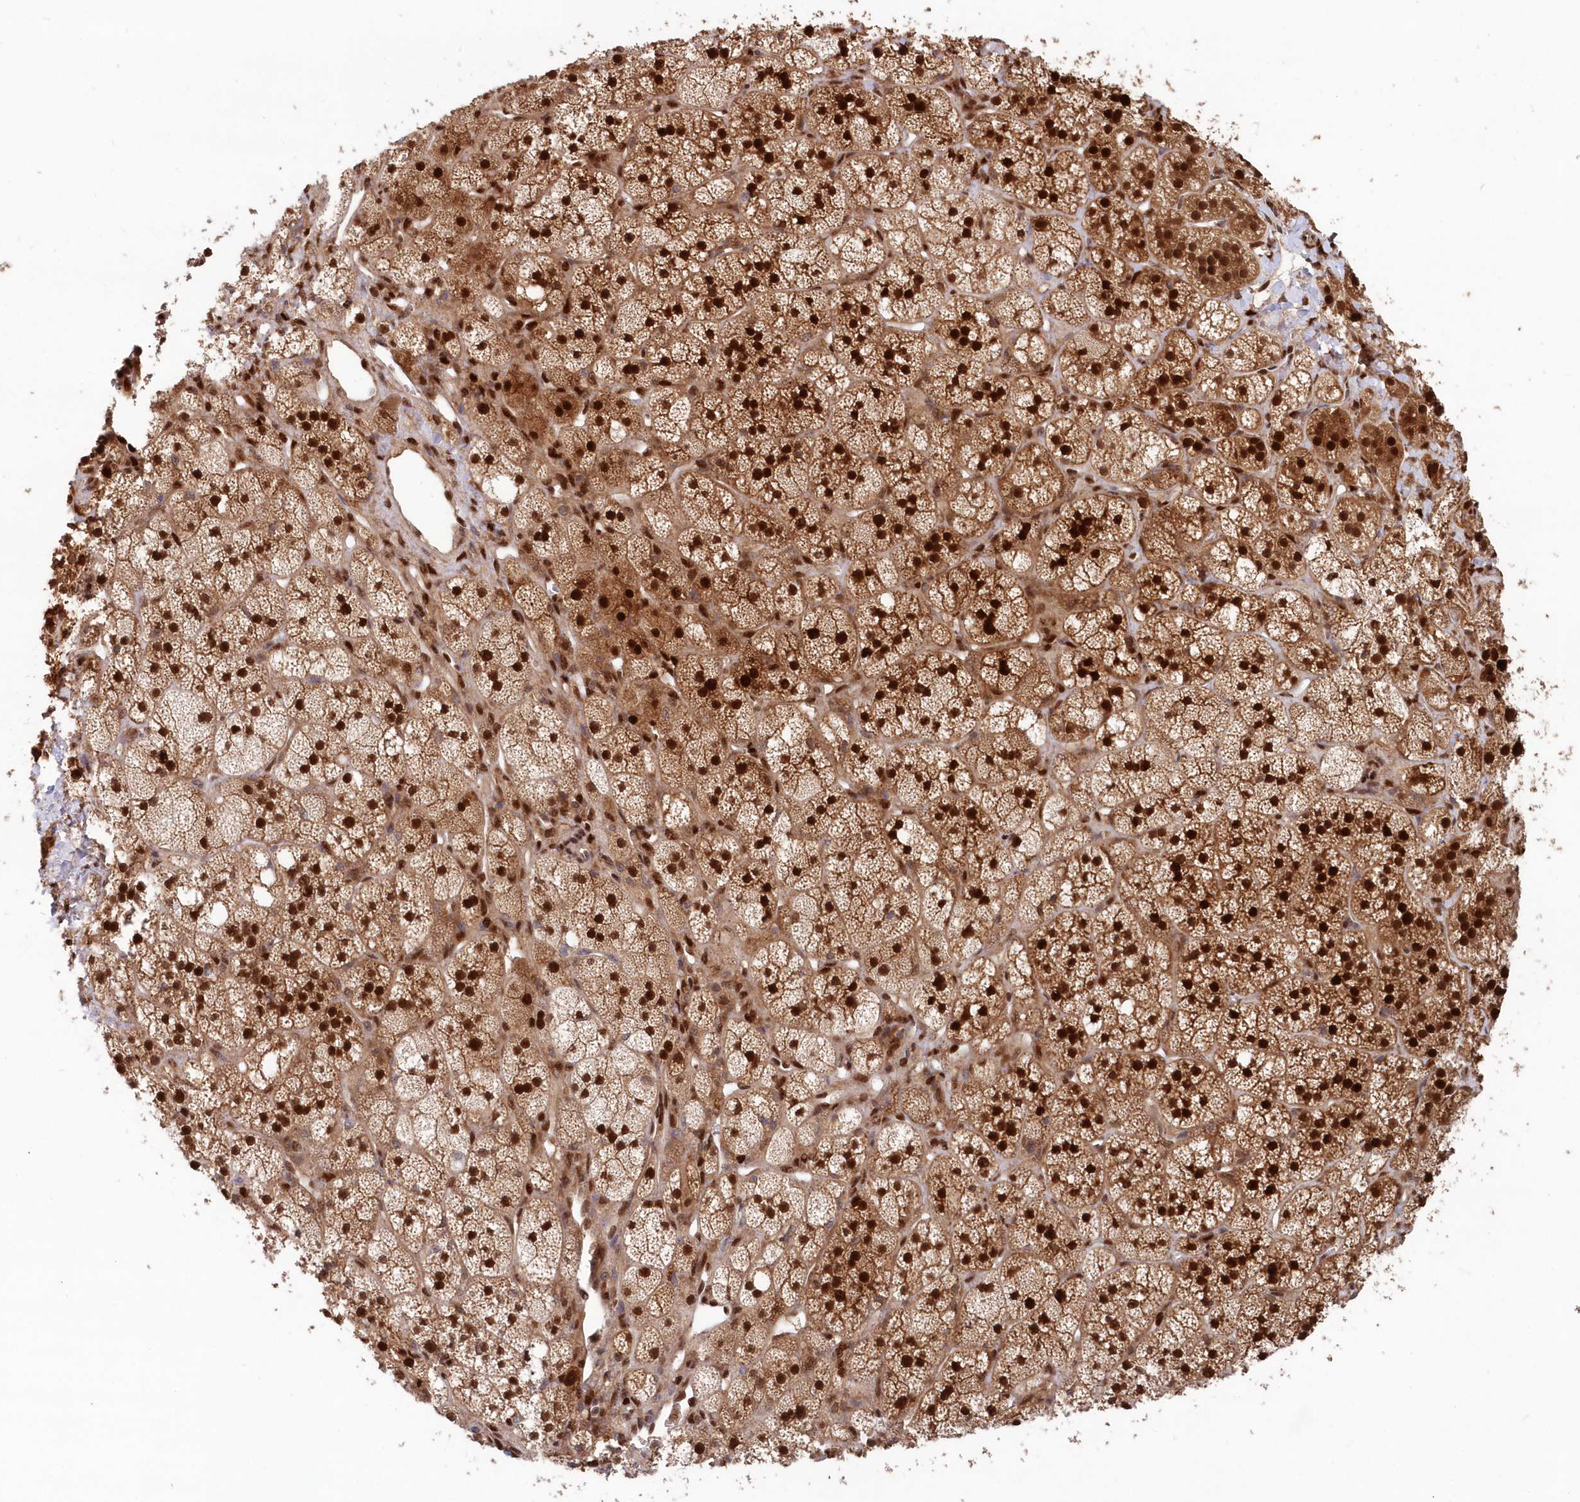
{"staining": {"intensity": "strong", "quantity": ">75%", "location": "cytoplasmic/membranous,nuclear"}, "tissue": "adrenal gland", "cell_type": "Glandular cells", "image_type": "normal", "snomed": [{"axis": "morphology", "description": "Normal tissue, NOS"}, {"axis": "topography", "description": "Adrenal gland"}], "caption": "A brown stain labels strong cytoplasmic/membranous,nuclear positivity of a protein in glandular cells of normal human adrenal gland.", "gene": "ABHD14B", "patient": {"sex": "male", "age": 61}}